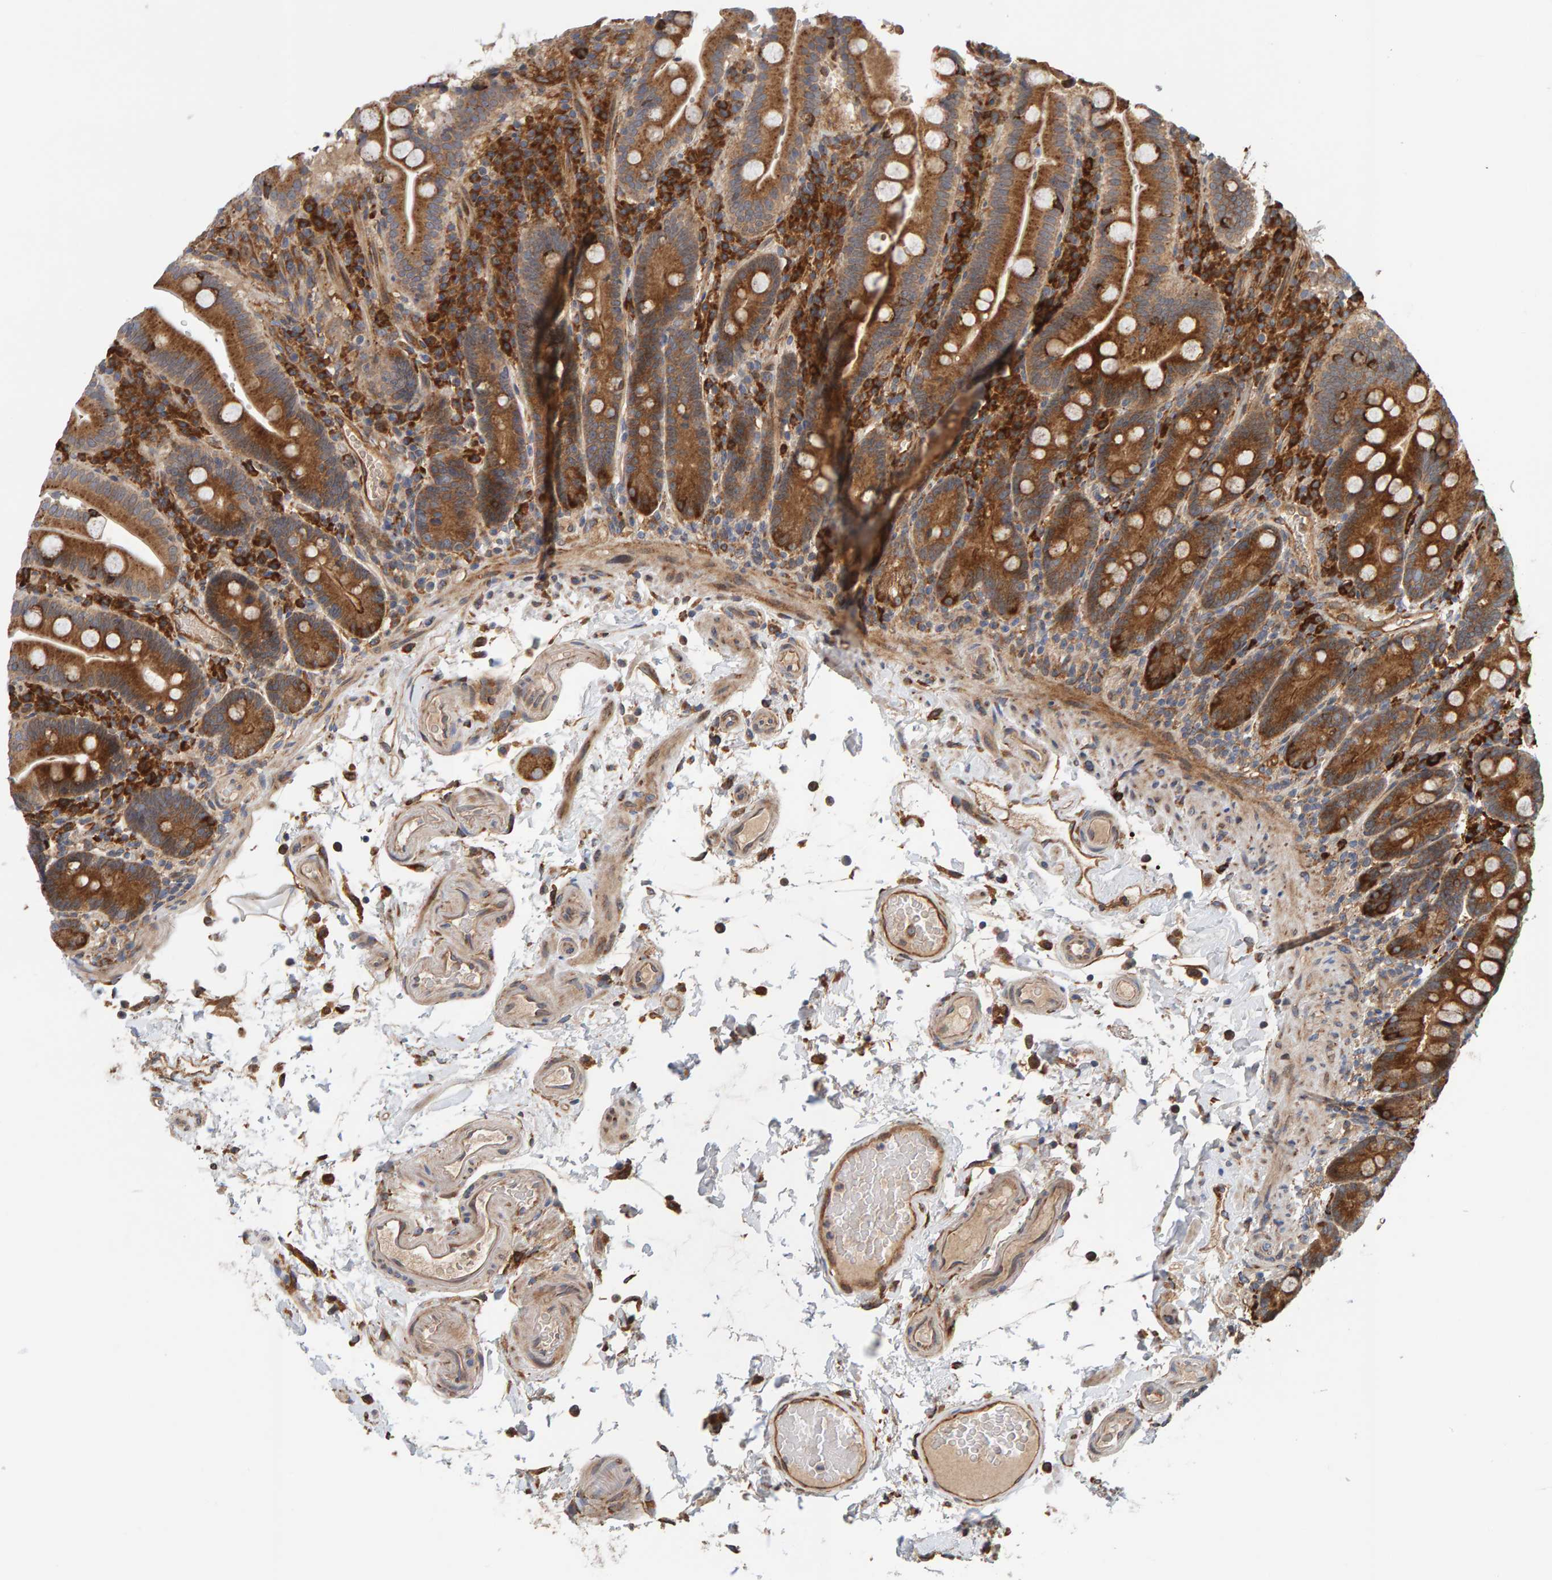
{"staining": {"intensity": "strong", "quantity": ">75%", "location": "cytoplasmic/membranous"}, "tissue": "duodenum", "cell_type": "Glandular cells", "image_type": "normal", "snomed": [{"axis": "morphology", "description": "Normal tissue, NOS"}, {"axis": "topography", "description": "Small intestine, NOS"}], "caption": "Immunohistochemical staining of unremarkable human duodenum exhibits >75% levels of strong cytoplasmic/membranous protein expression in about >75% of glandular cells. (Stains: DAB in brown, nuclei in blue, Microscopy: brightfield microscopy at high magnification).", "gene": "BAIAP2", "patient": {"sex": "female", "age": 71}}